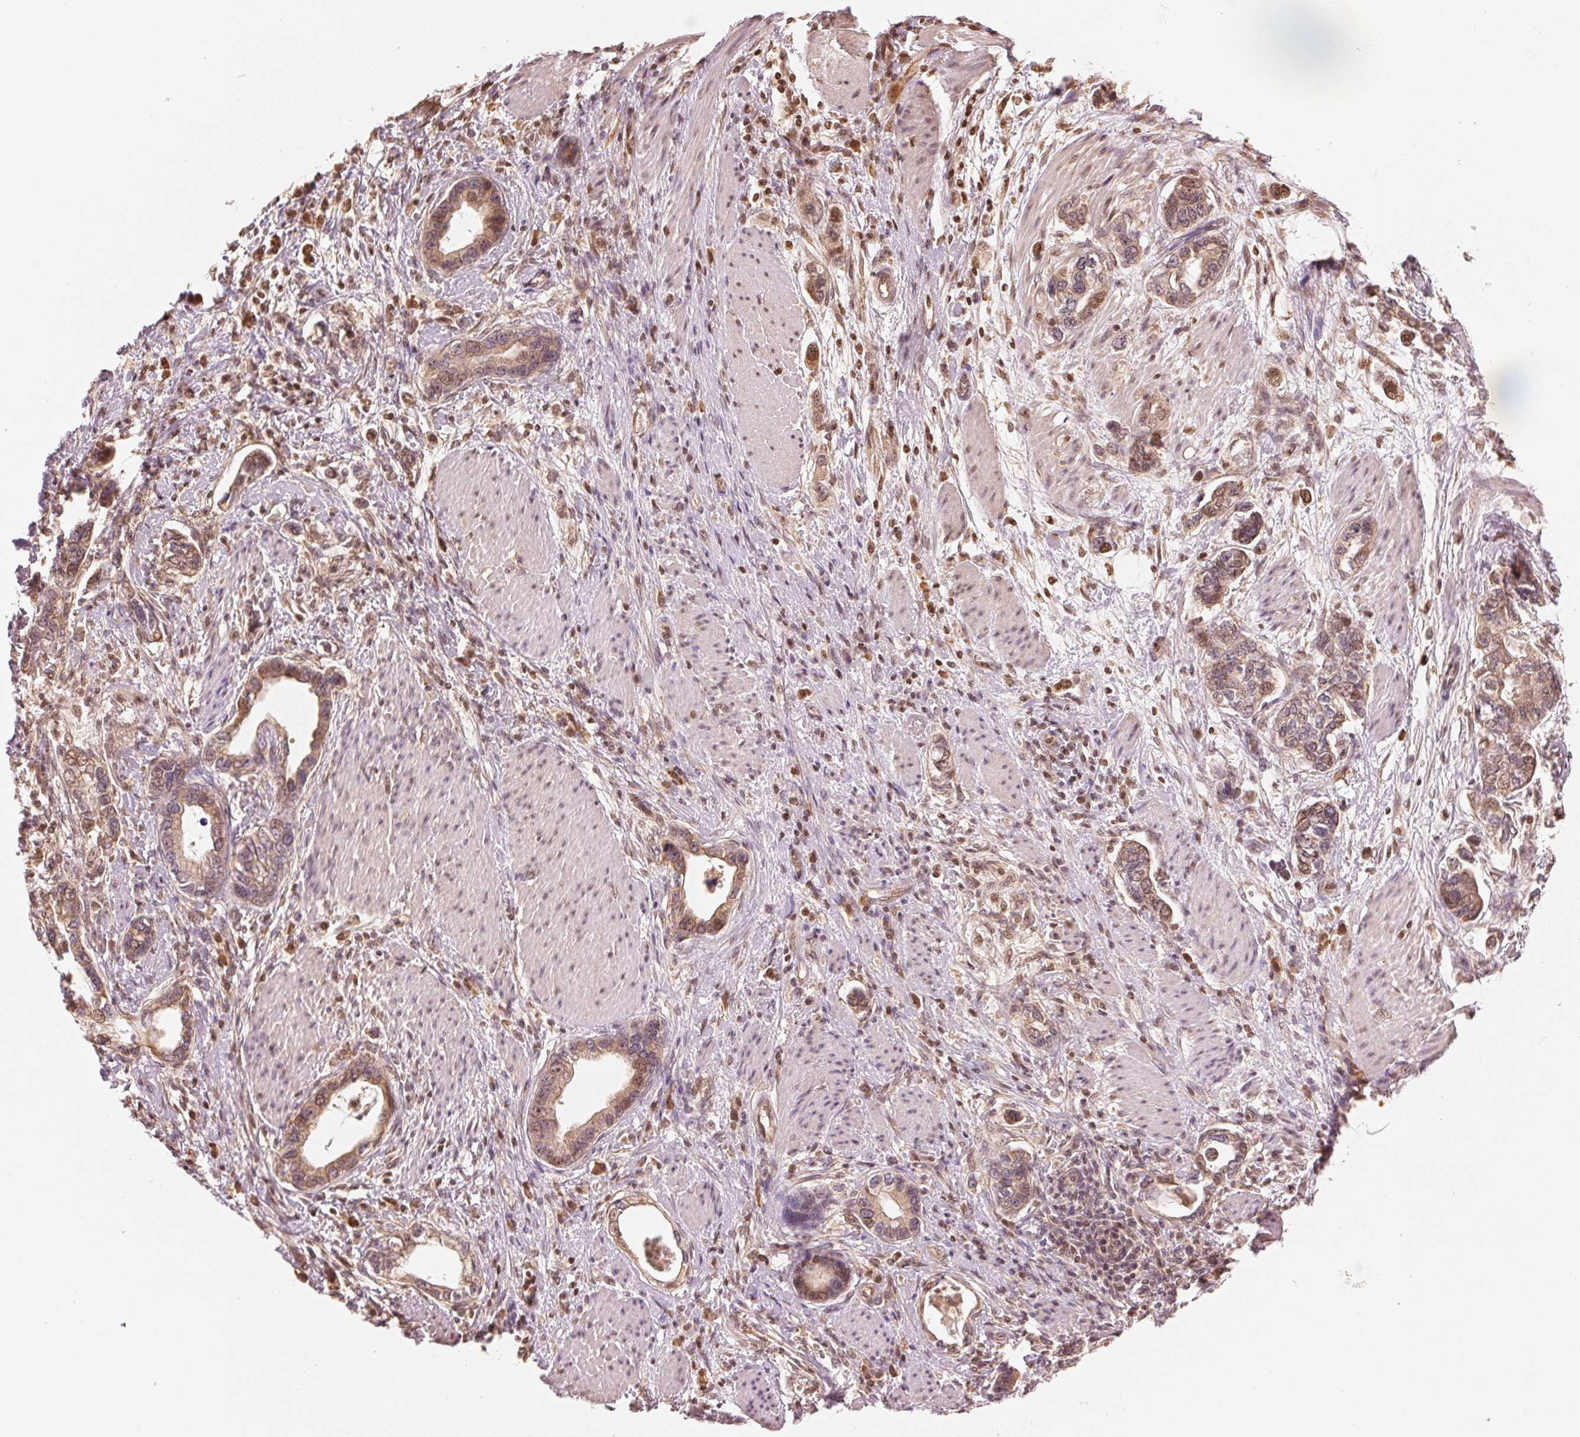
{"staining": {"intensity": "weak", "quantity": "25%-75%", "location": "cytoplasmic/membranous,nuclear"}, "tissue": "stomach cancer", "cell_type": "Tumor cells", "image_type": "cancer", "snomed": [{"axis": "morphology", "description": "Adenocarcinoma, NOS"}, {"axis": "topography", "description": "Stomach, lower"}], "caption": "The immunohistochemical stain labels weak cytoplasmic/membranous and nuclear positivity in tumor cells of stomach cancer tissue. Ihc stains the protein of interest in brown and the nuclei are stained blue.", "gene": "PRKN", "patient": {"sex": "female", "age": 93}}